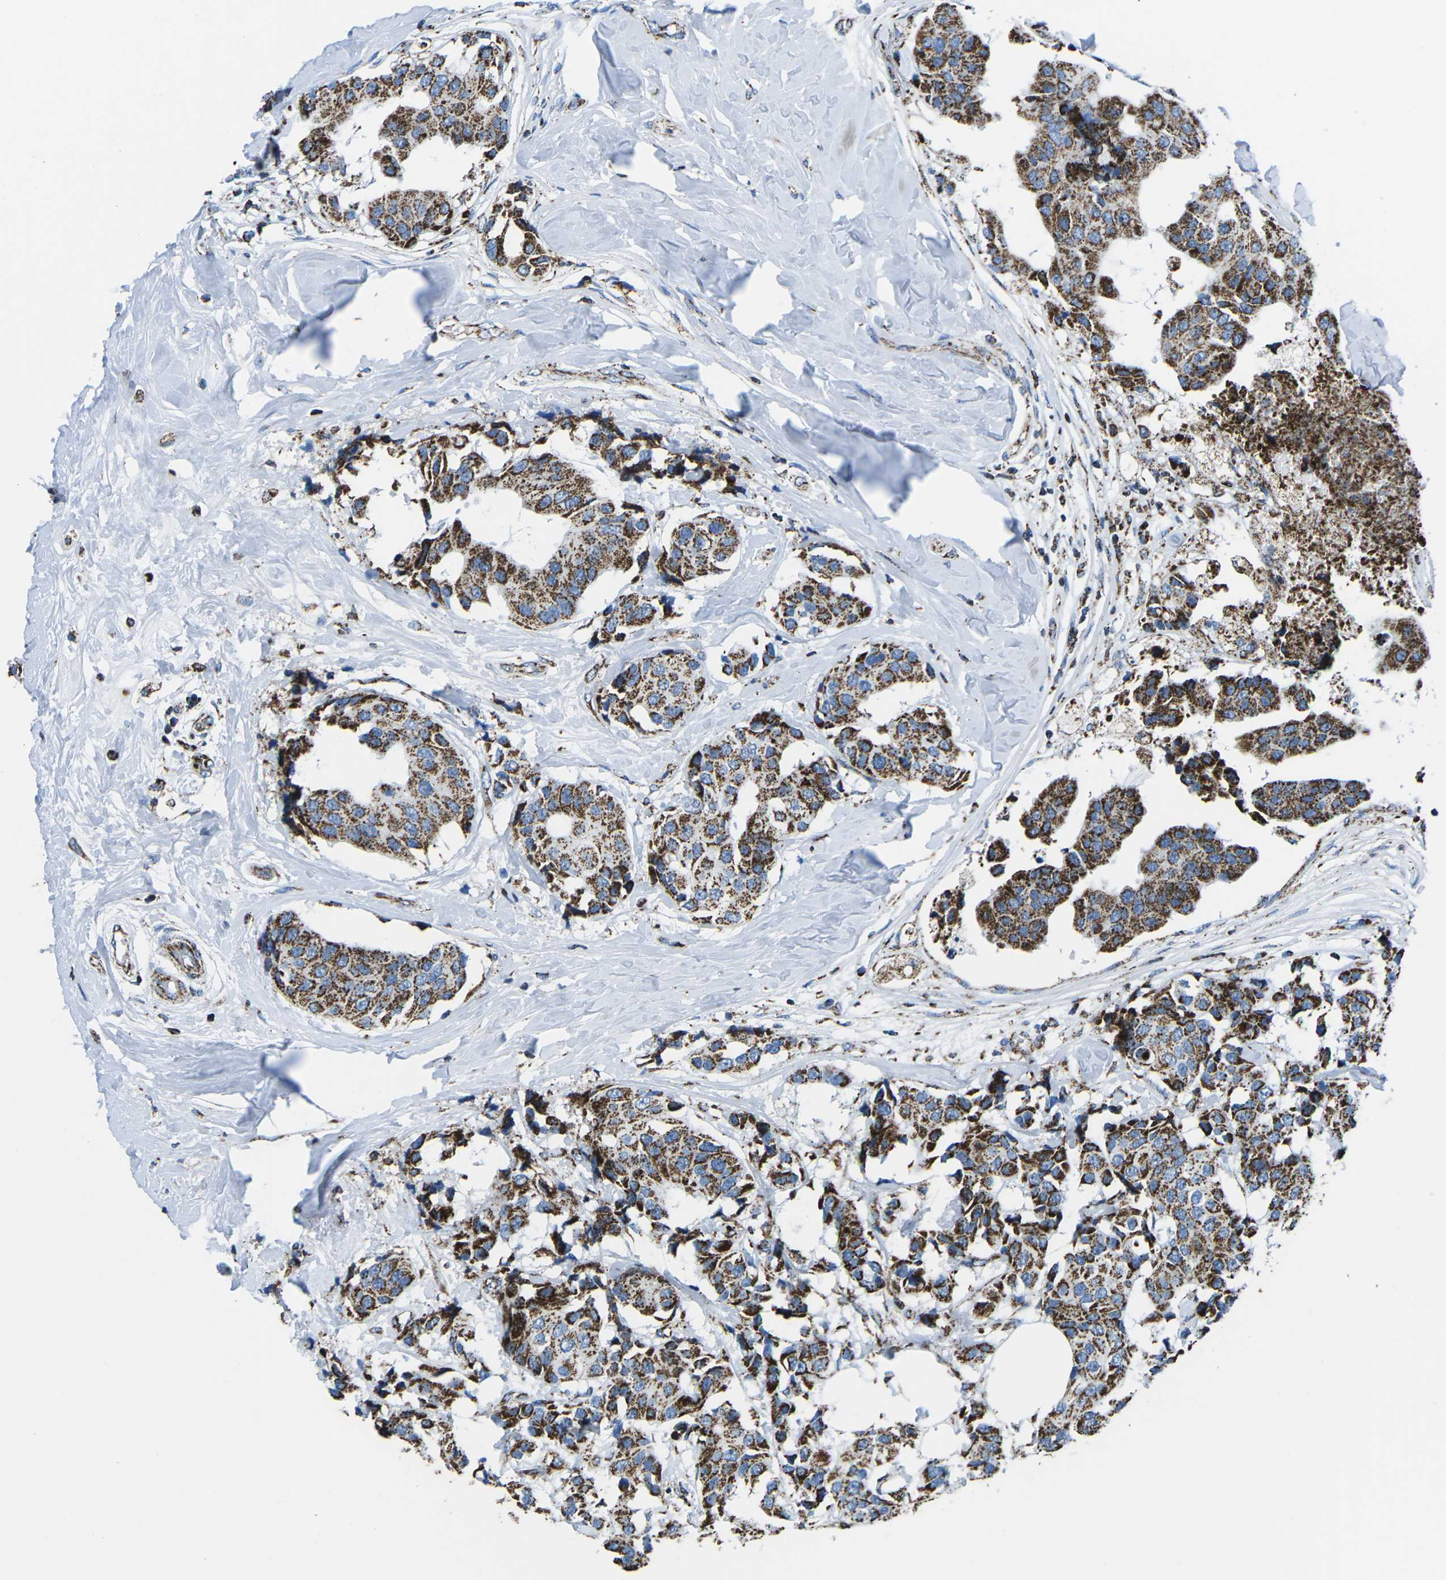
{"staining": {"intensity": "strong", "quantity": ">75%", "location": "cytoplasmic/membranous"}, "tissue": "breast cancer", "cell_type": "Tumor cells", "image_type": "cancer", "snomed": [{"axis": "morphology", "description": "Normal tissue, NOS"}, {"axis": "morphology", "description": "Duct carcinoma"}, {"axis": "topography", "description": "Breast"}], "caption": "Immunohistochemistry staining of breast cancer, which displays high levels of strong cytoplasmic/membranous positivity in about >75% of tumor cells indicating strong cytoplasmic/membranous protein positivity. The staining was performed using DAB (3,3'-diaminobenzidine) (brown) for protein detection and nuclei were counterstained in hematoxylin (blue).", "gene": "MT-CO2", "patient": {"sex": "female", "age": 39}}